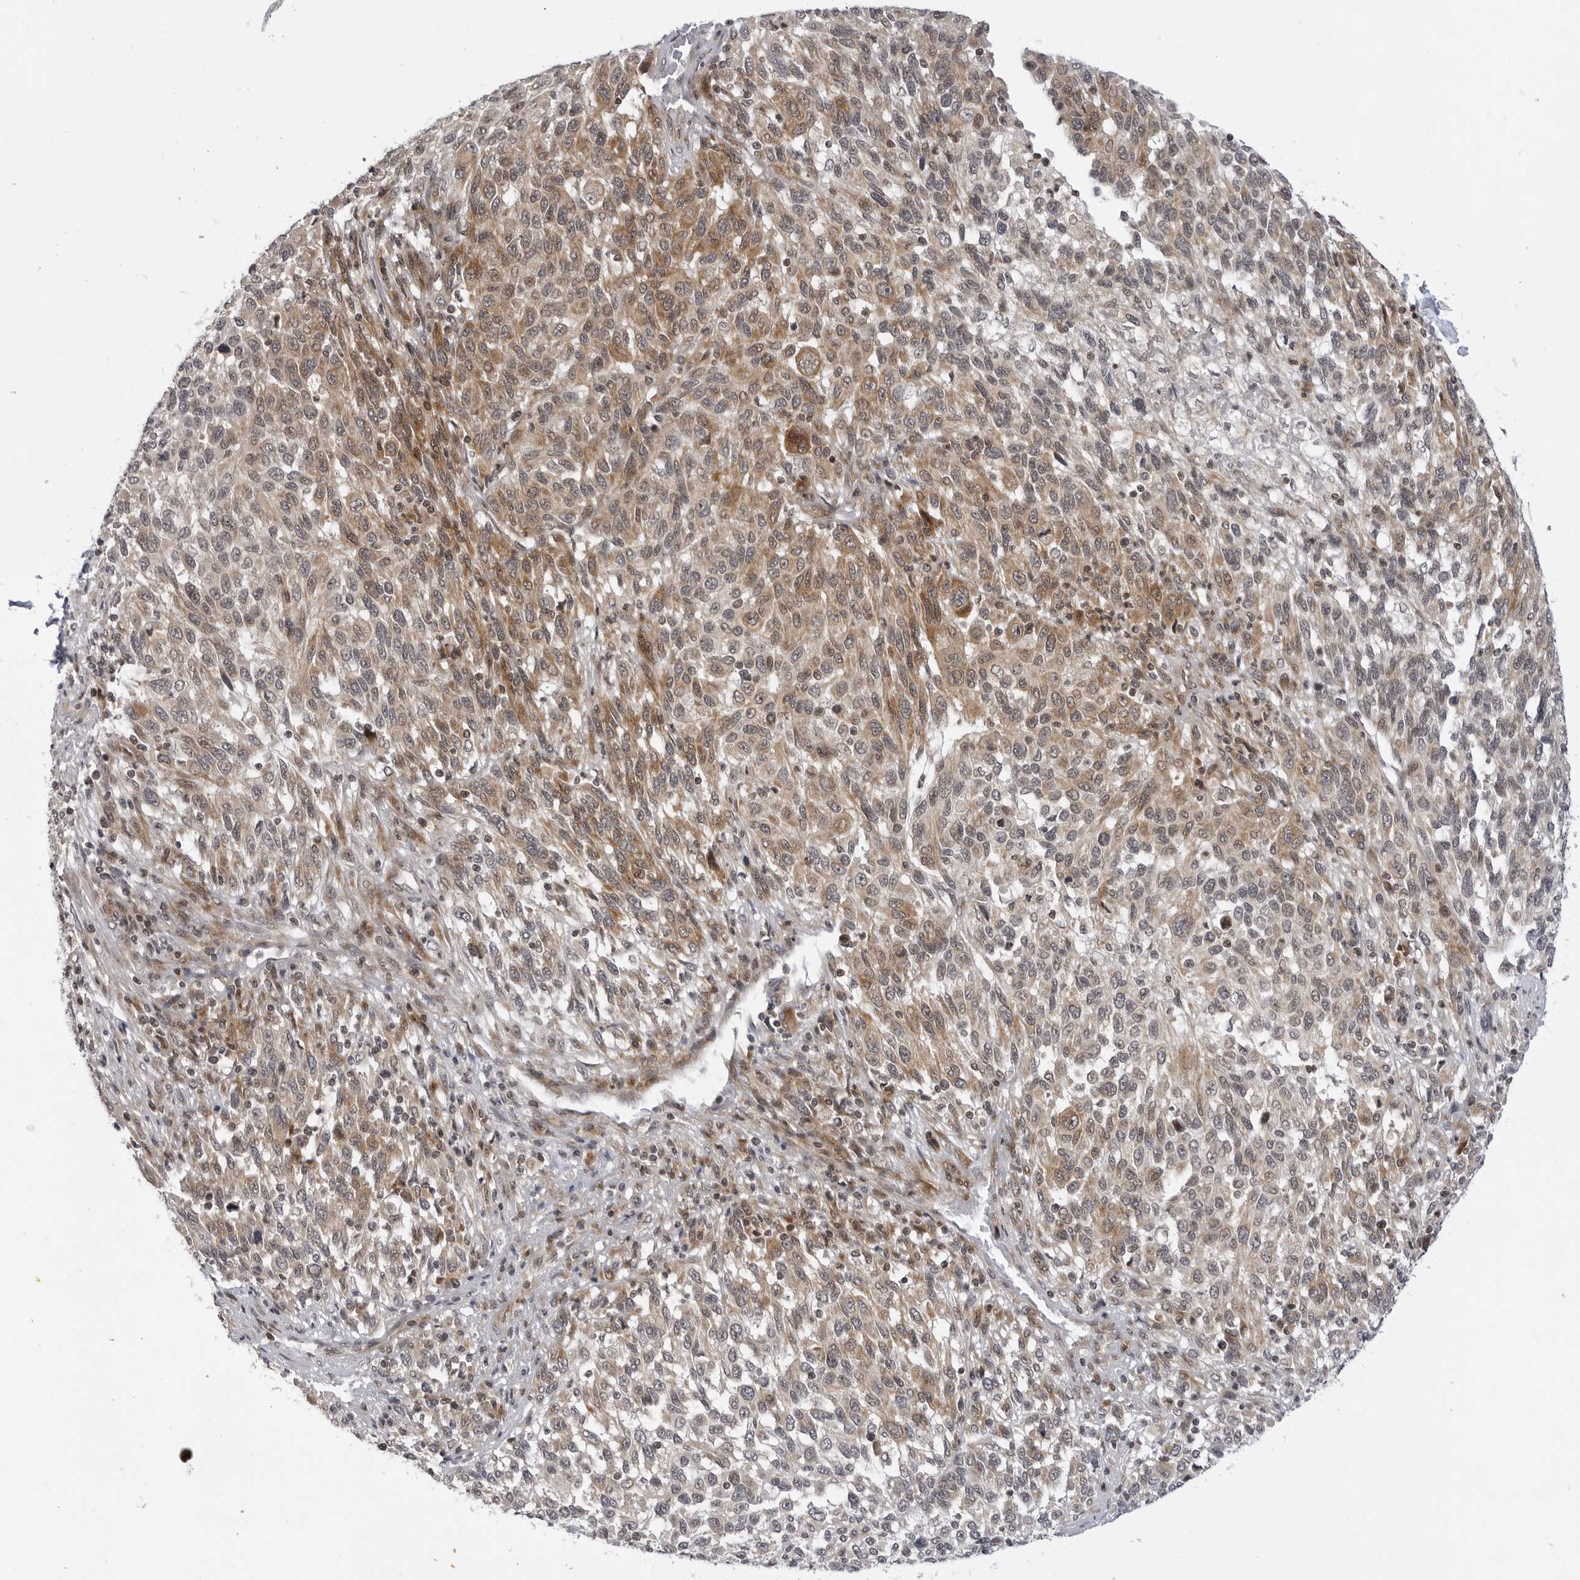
{"staining": {"intensity": "moderate", "quantity": "25%-75%", "location": "cytoplasmic/membranous"}, "tissue": "melanoma", "cell_type": "Tumor cells", "image_type": "cancer", "snomed": [{"axis": "morphology", "description": "Malignant melanoma, Metastatic site"}, {"axis": "topography", "description": "Lymph node"}], "caption": "Immunohistochemistry (IHC) (DAB (3,3'-diaminobenzidine)) staining of human malignant melanoma (metastatic site) shows moderate cytoplasmic/membranous protein positivity in about 25%-75% of tumor cells.", "gene": "ADAMTS5", "patient": {"sex": "male", "age": 61}}